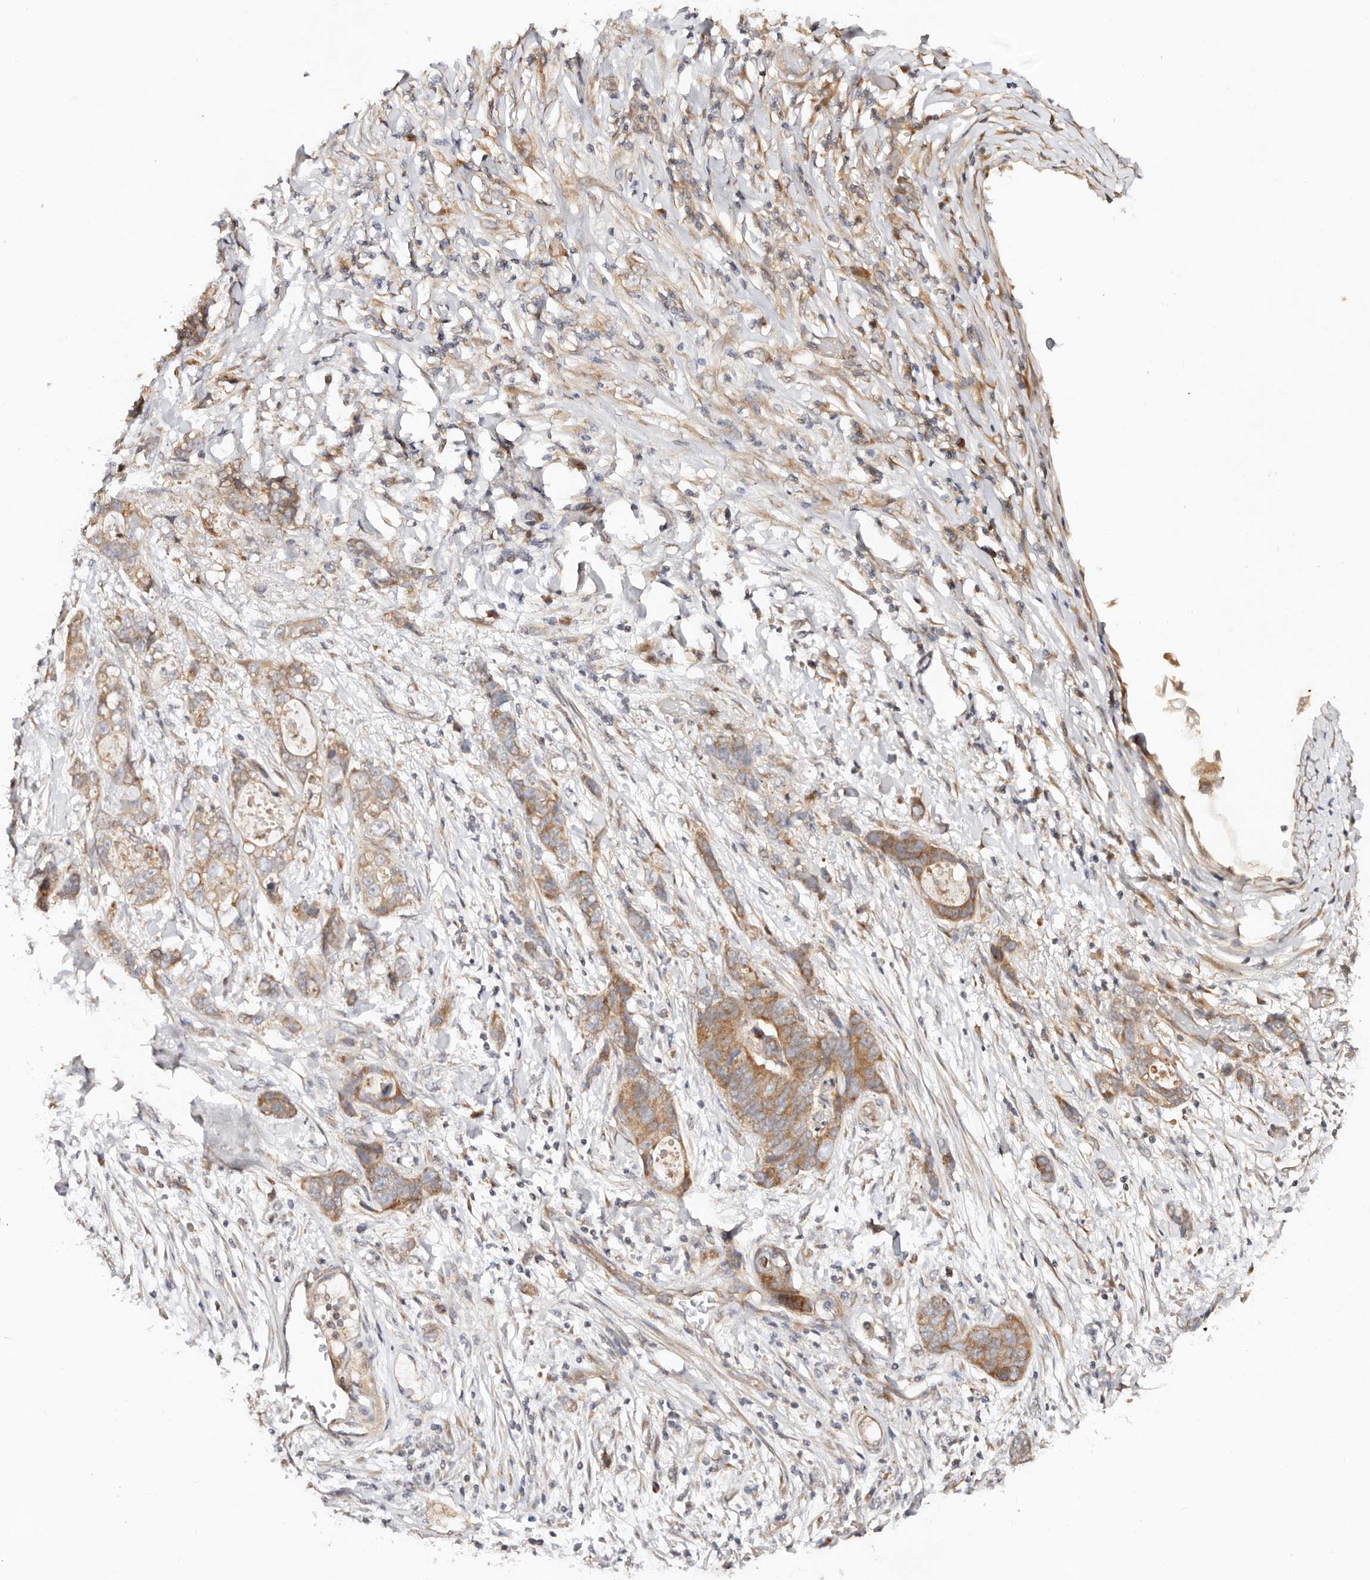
{"staining": {"intensity": "moderate", "quantity": ">75%", "location": "cytoplasmic/membranous"}, "tissue": "stomach cancer", "cell_type": "Tumor cells", "image_type": "cancer", "snomed": [{"axis": "morphology", "description": "Normal tissue, NOS"}, {"axis": "morphology", "description": "Adenocarcinoma, NOS"}, {"axis": "topography", "description": "Stomach"}], "caption": "Moderate cytoplasmic/membranous expression for a protein is seen in approximately >75% of tumor cells of adenocarcinoma (stomach) using immunohistochemistry (IHC).", "gene": "DENND11", "patient": {"sex": "female", "age": 89}}